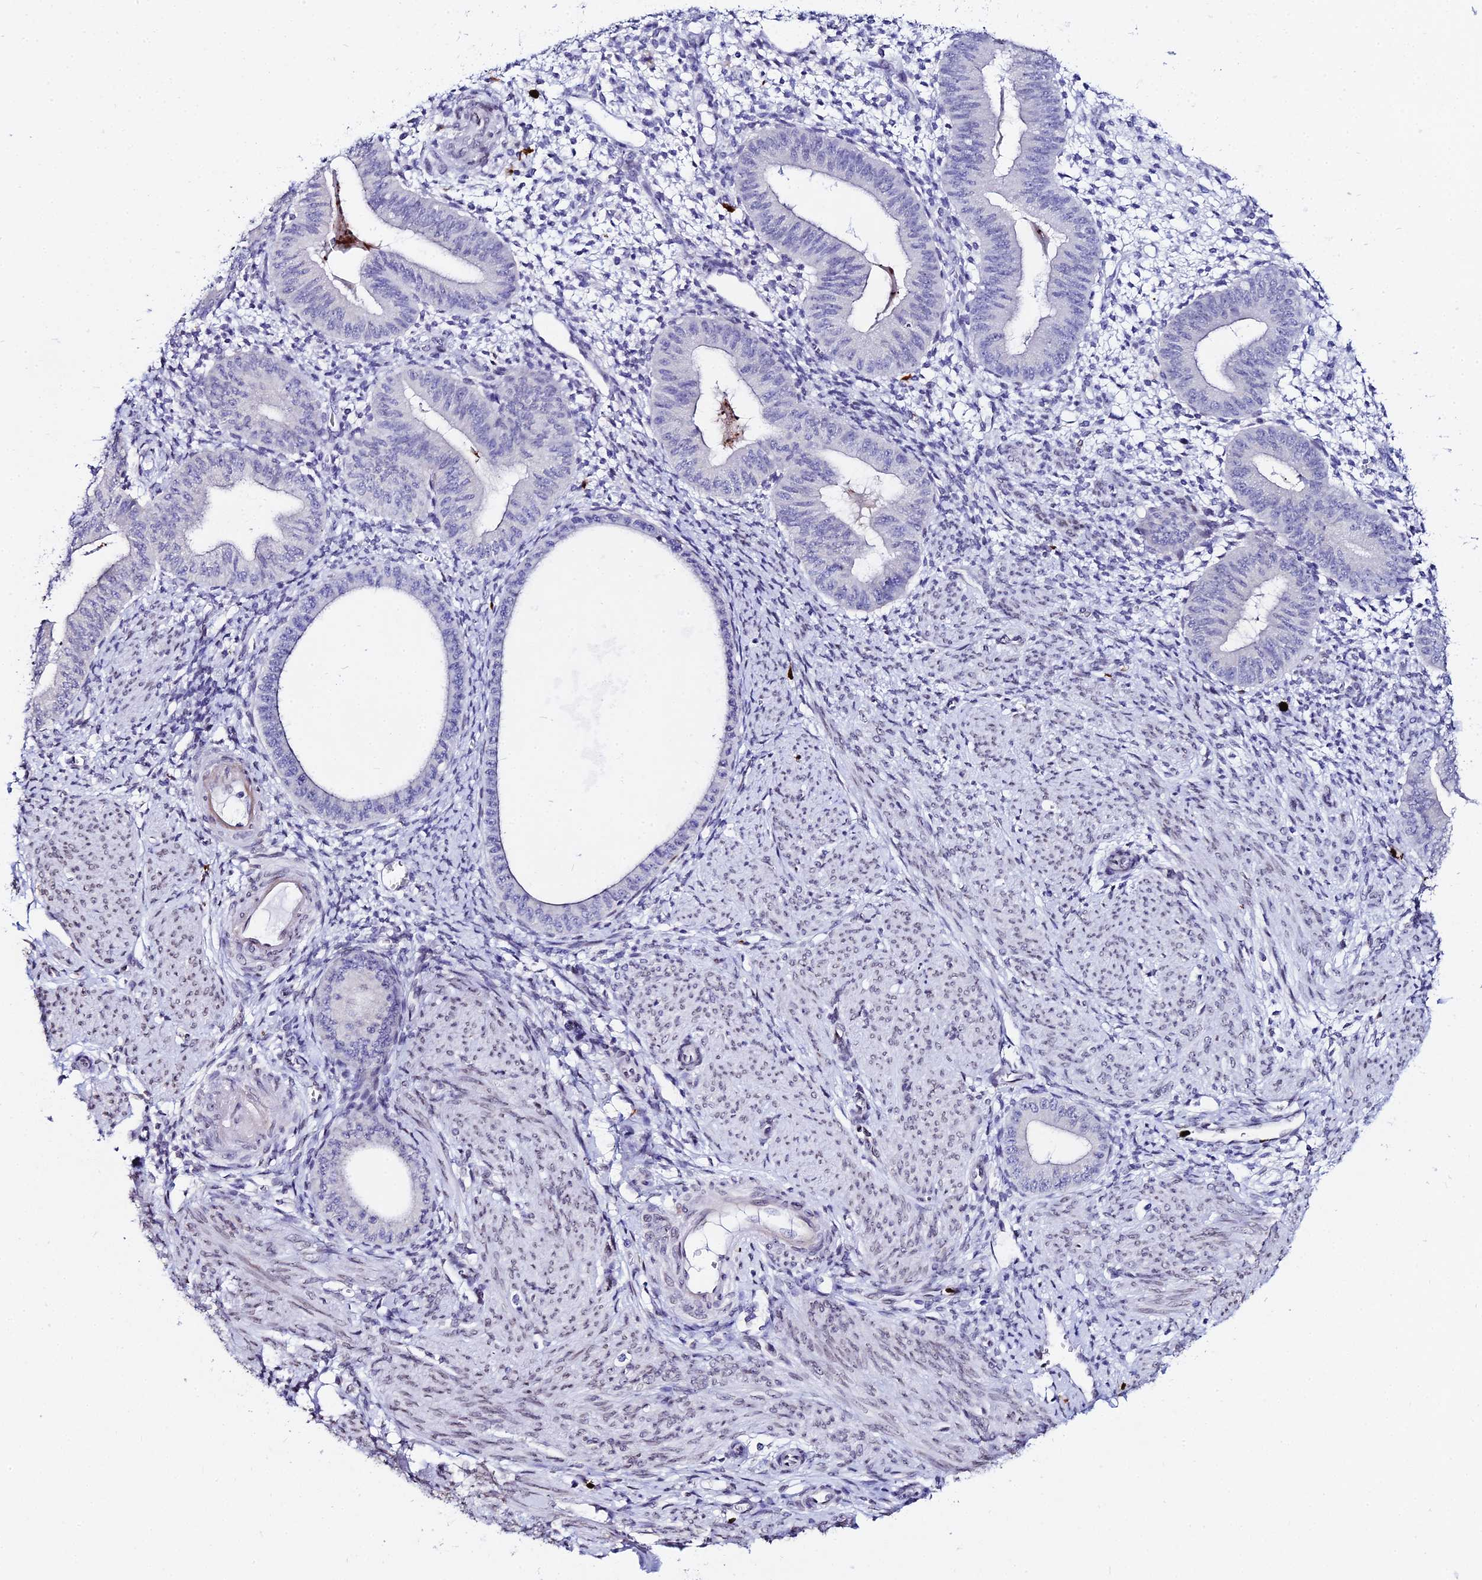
{"staining": {"intensity": "negative", "quantity": "none", "location": "none"}, "tissue": "endometrium", "cell_type": "Cells in endometrial stroma", "image_type": "normal", "snomed": [{"axis": "morphology", "description": "Normal tissue, NOS"}, {"axis": "topography", "description": "Endometrium"}], "caption": "Image shows no significant protein staining in cells in endometrial stroma of benign endometrium. The staining is performed using DAB brown chromogen with nuclei counter-stained in using hematoxylin.", "gene": "MCM10", "patient": {"sex": "female", "age": 49}}